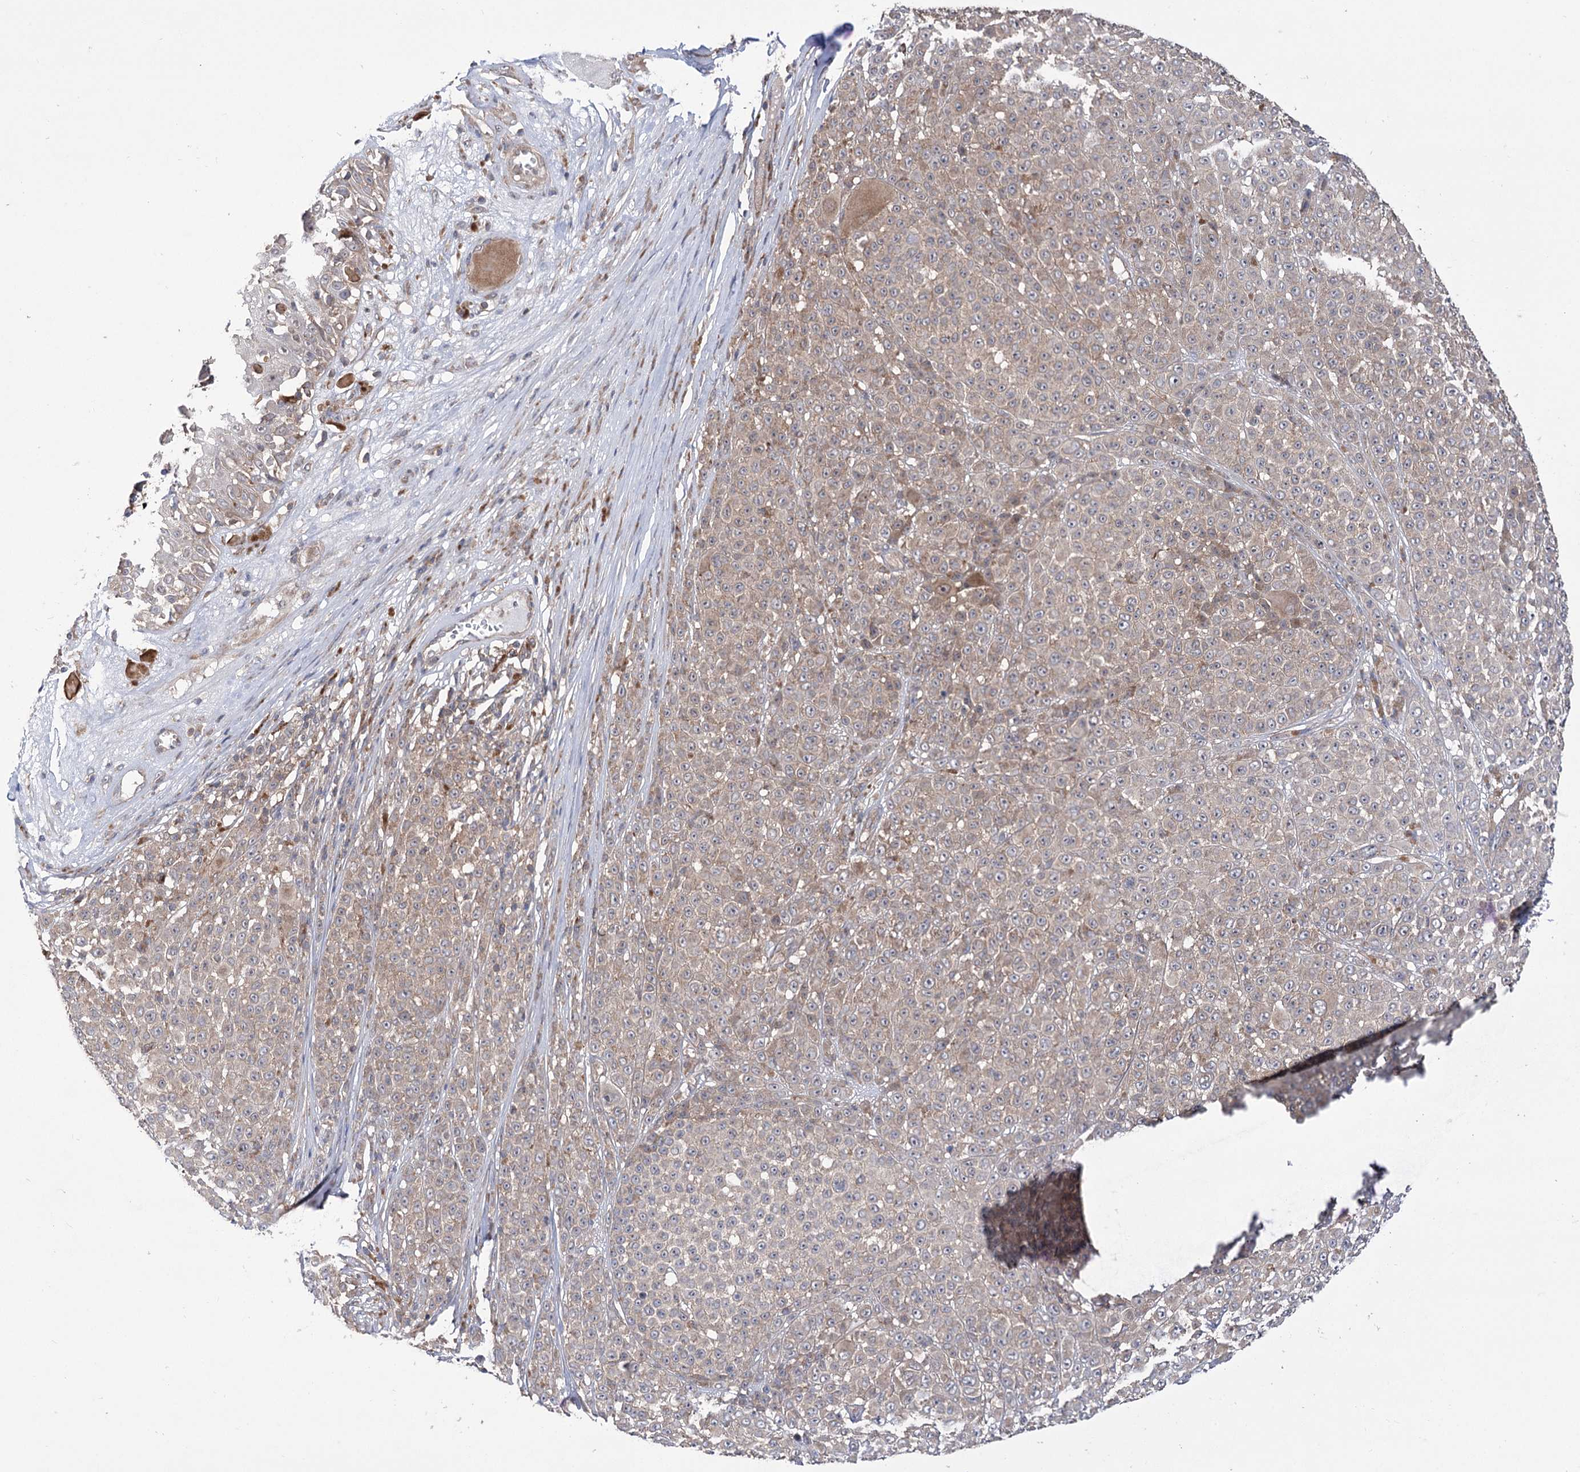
{"staining": {"intensity": "weak", "quantity": "<25%", "location": "cytoplasmic/membranous"}, "tissue": "melanoma", "cell_type": "Tumor cells", "image_type": "cancer", "snomed": [{"axis": "morphology", "description": "Malignant melanoma, NOS"}, {"axis": "topography", "description": "Skin"}], "caption": "DAB (3,3'-diaminobenzidine) immunohistochemical staining of malignant melanoma exhibits no significant positivity in tumor cells.", "gene": "VPS37B", "patient": {"sex": "female", "age": 94}}